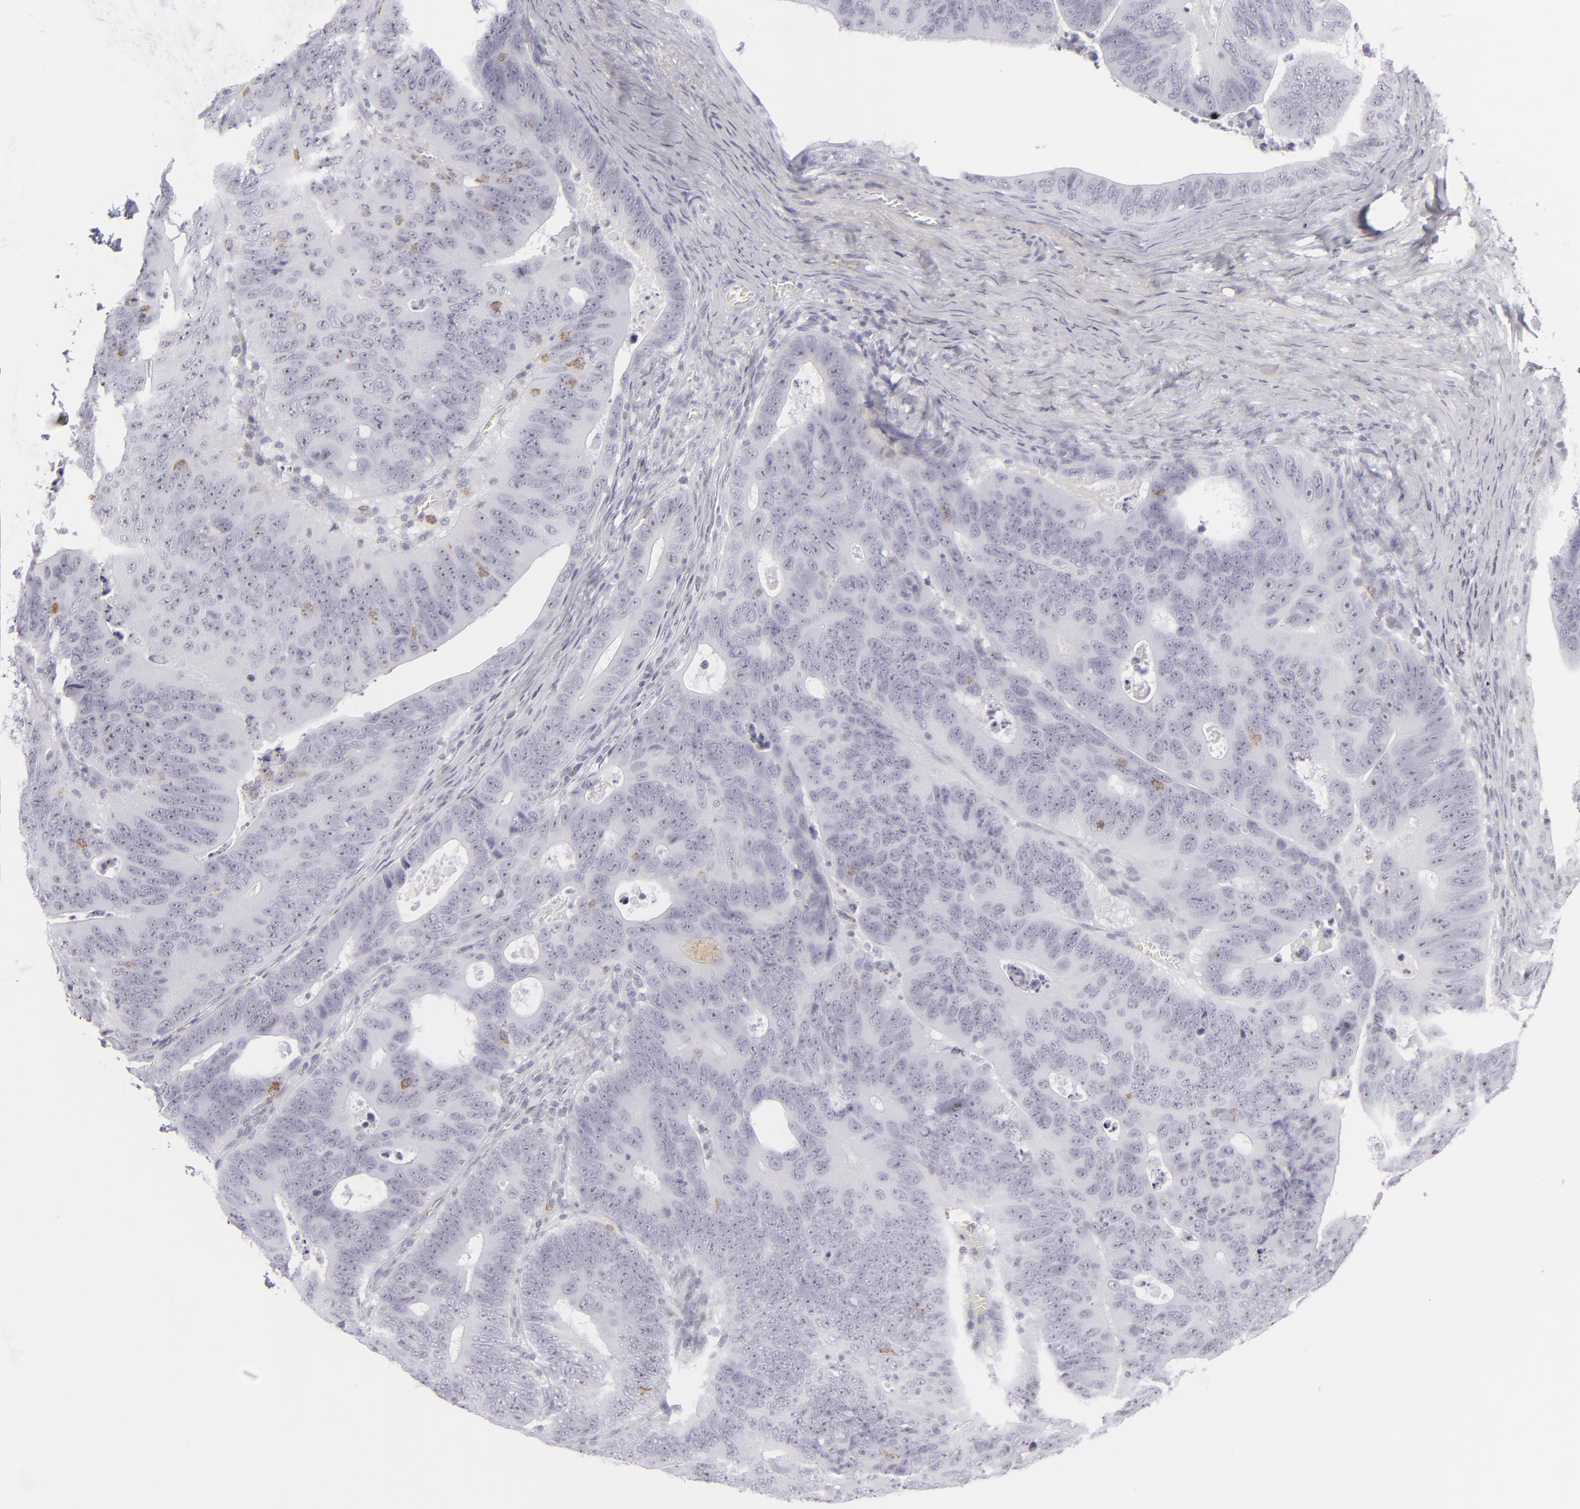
{"staining": {"intensity": "negative", "quantity": "none", "location": "none"}, "tissue": "colorectal cancer", "cell_type": "Tumor cells", "image_type": "cancer", "snomed": [{"axis": "morphology", "description": "Adenocarcinoma, NOS"}, {"axis": "topography", "description": "Colon"}], "caption": "This is a photomicrograph of IHC staining of colorectal cancer (adenocarcinoma), which shows no staining in tumor cells.", "gene": "CD7", "patient": {"sex": "female", "age": 55}}